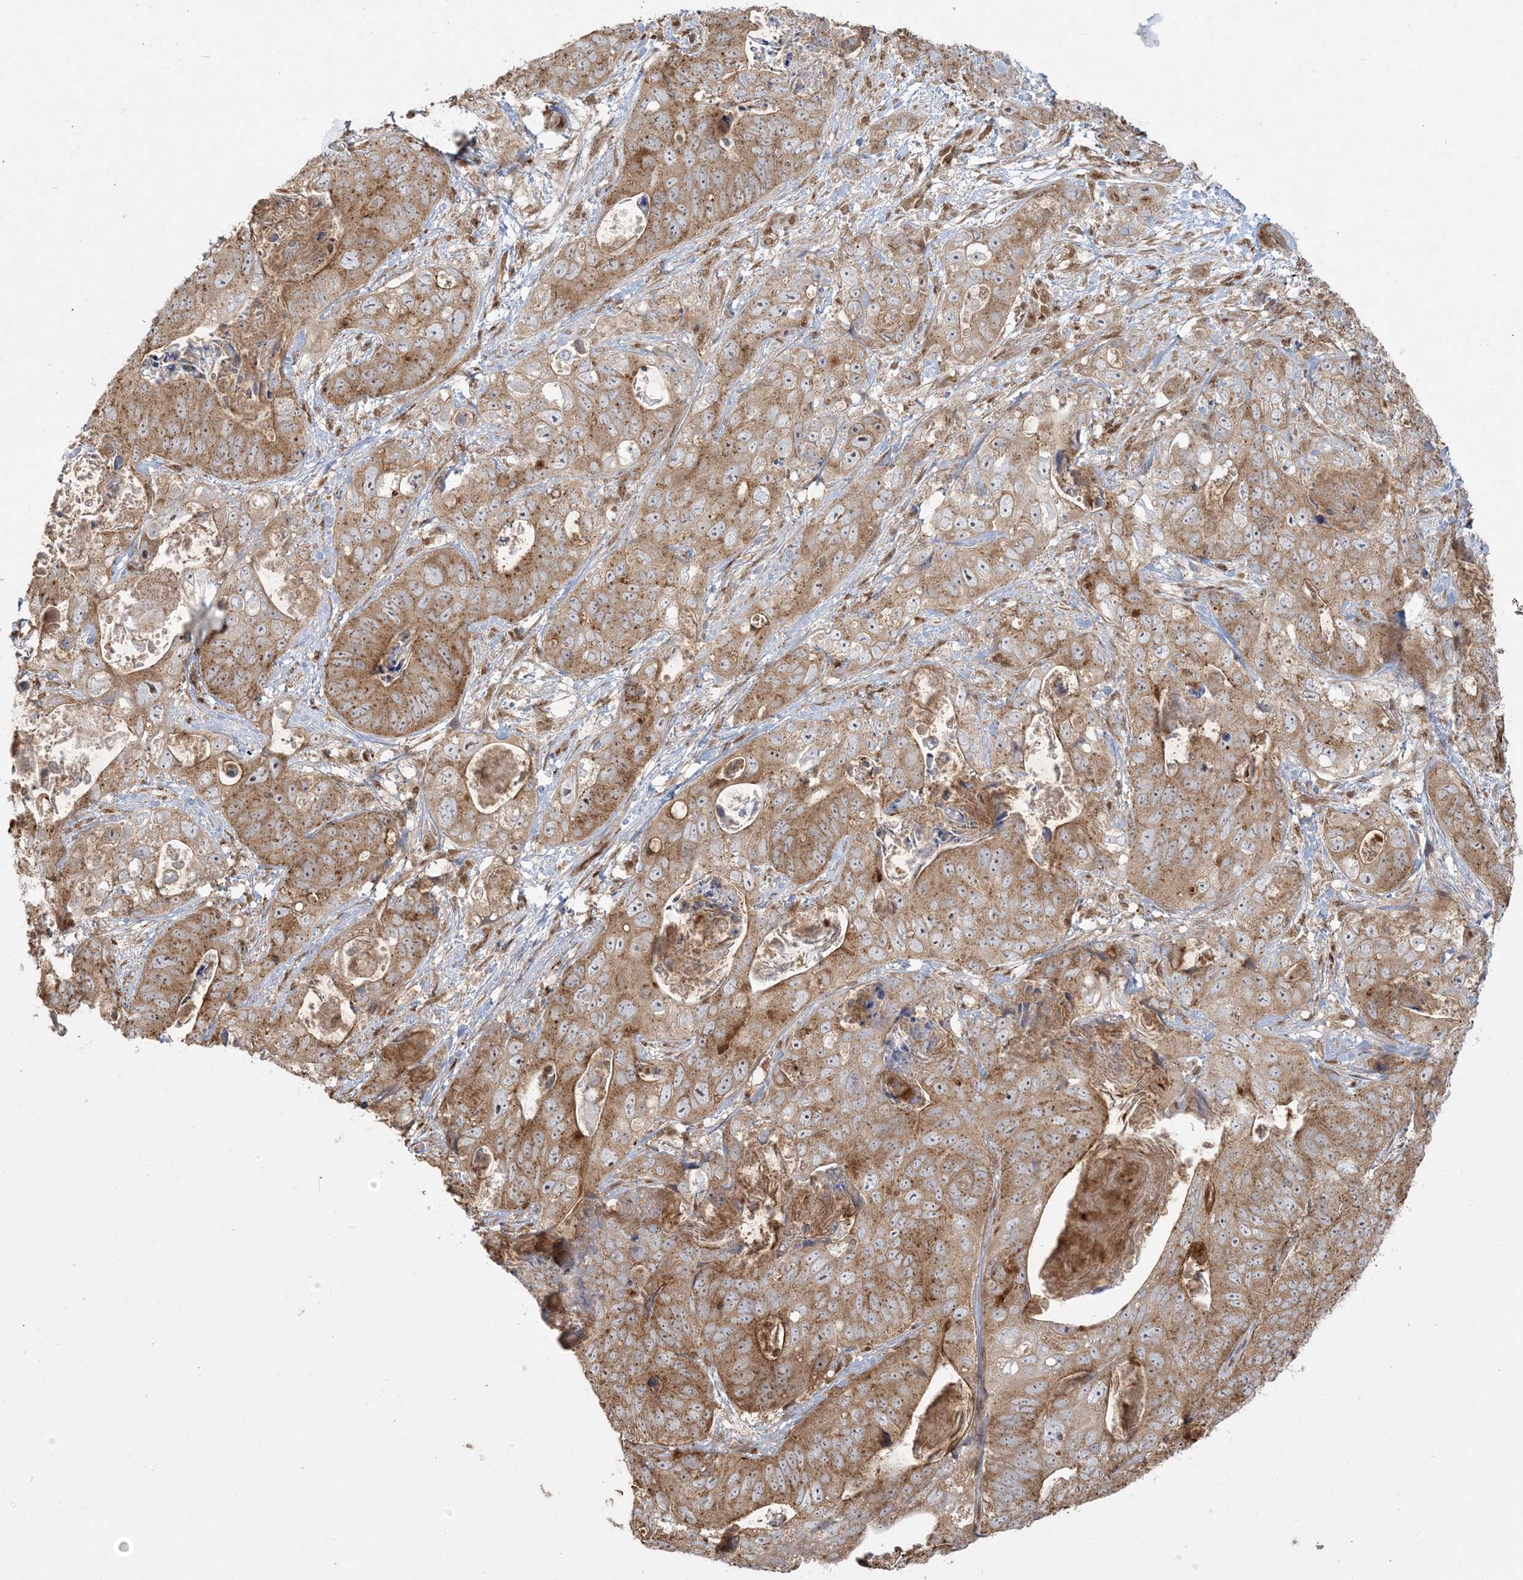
{"staining": {"intensity": "moderate", "quantity": ">75%", "location": "cytoplasmic/membranous"}, "tissue": "stomach cancer", "cell_type": "Tumor cells", "image_type": "cancer", "snomed": [{"axis": "morphology", "description": "Adenocarcinoma, NOS"}, {"axis": "topography", "description": "Stomach"}], "caption": "Human adenocarcinoma (stomach) stained with a protein marker displays moderate staining in tumor cells.", "gene": "ABCF3", "patient": {"sex": "female", "age": 89}}